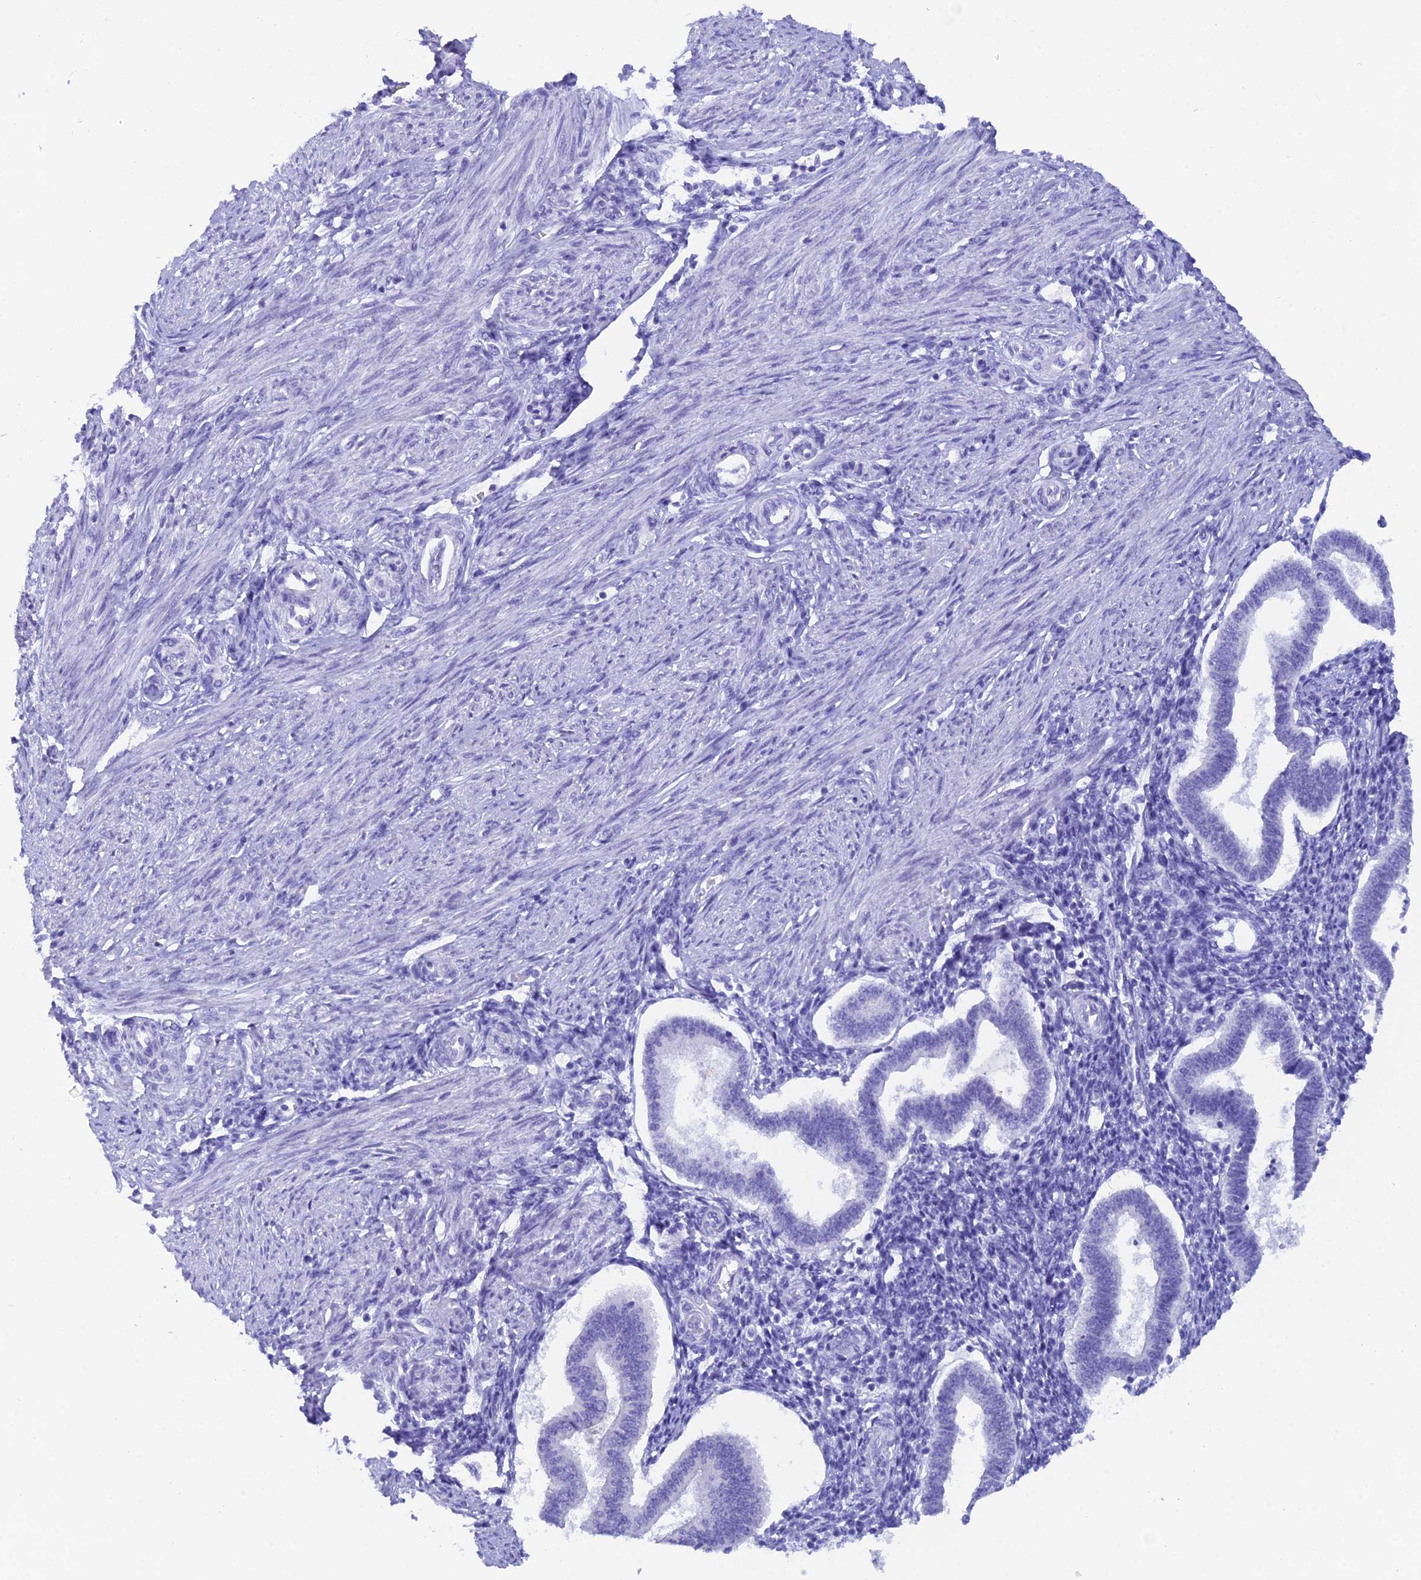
{"staining": {"intensity": "negative", "quantity": "none", "location": "none"}, "tissue": "endometrium", "cell_type": "Cells in endometrial stroma", "image_type": "normal", "snomed": [{"axis": "morphology", "description": "Normal tissue, NOS"}, {"axis": "topography", "description": "Endometrium"}], "caption": "Cells in endometrial stroma show no significant positivity in benign endometrium. (Stains: DAB immunohistochemistry (IHC) with hematoxylin counter stain, Microscopy: brightfield microscopy at high magnification).", "gene": "REG1A", "patient": {"sex": "female", "age": 24}}